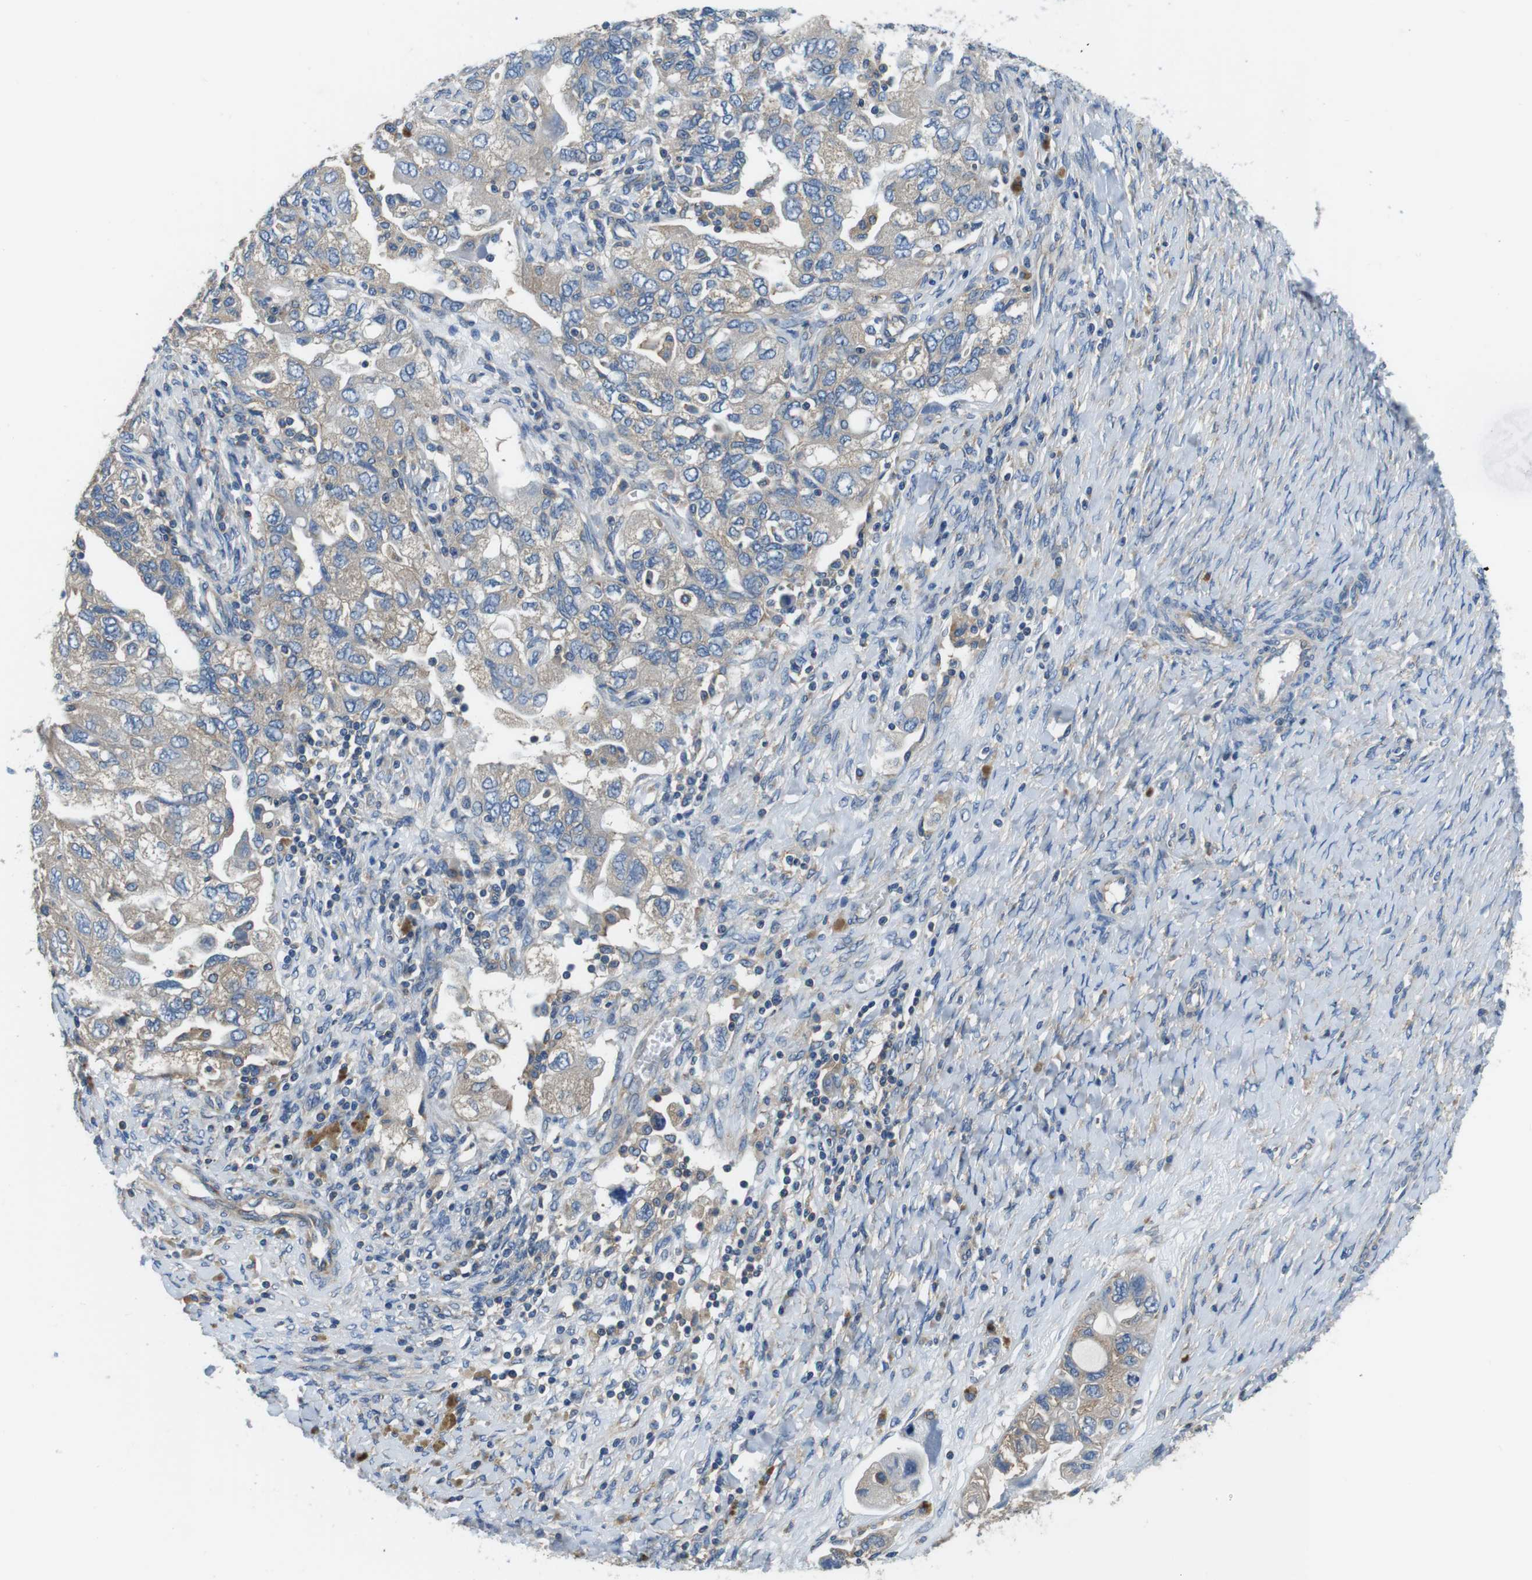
{"staining": {"intensity": "weak", "quantity": ">75%", "location": "cytoplasmic/membranous"}, "tissue": "ovarian cancer", "cell_type": "Tumor cells", "image_type": "cancer", "snomed": [{"axis": "morphology", "description": "Carcinoma, NOS"}, {"axis": "morphology", "description": "Cystadenocarcinoma, serous, NOS"}, {"axis": "topography", "description": "Ovary"}], "caption": "Tumor cells reveal weak cytoplasmic/membranous expression in about >75% of cells in ovarian cancer.", "gene": "DENND4C", "patient": {"sex": "female", "age": 69}}